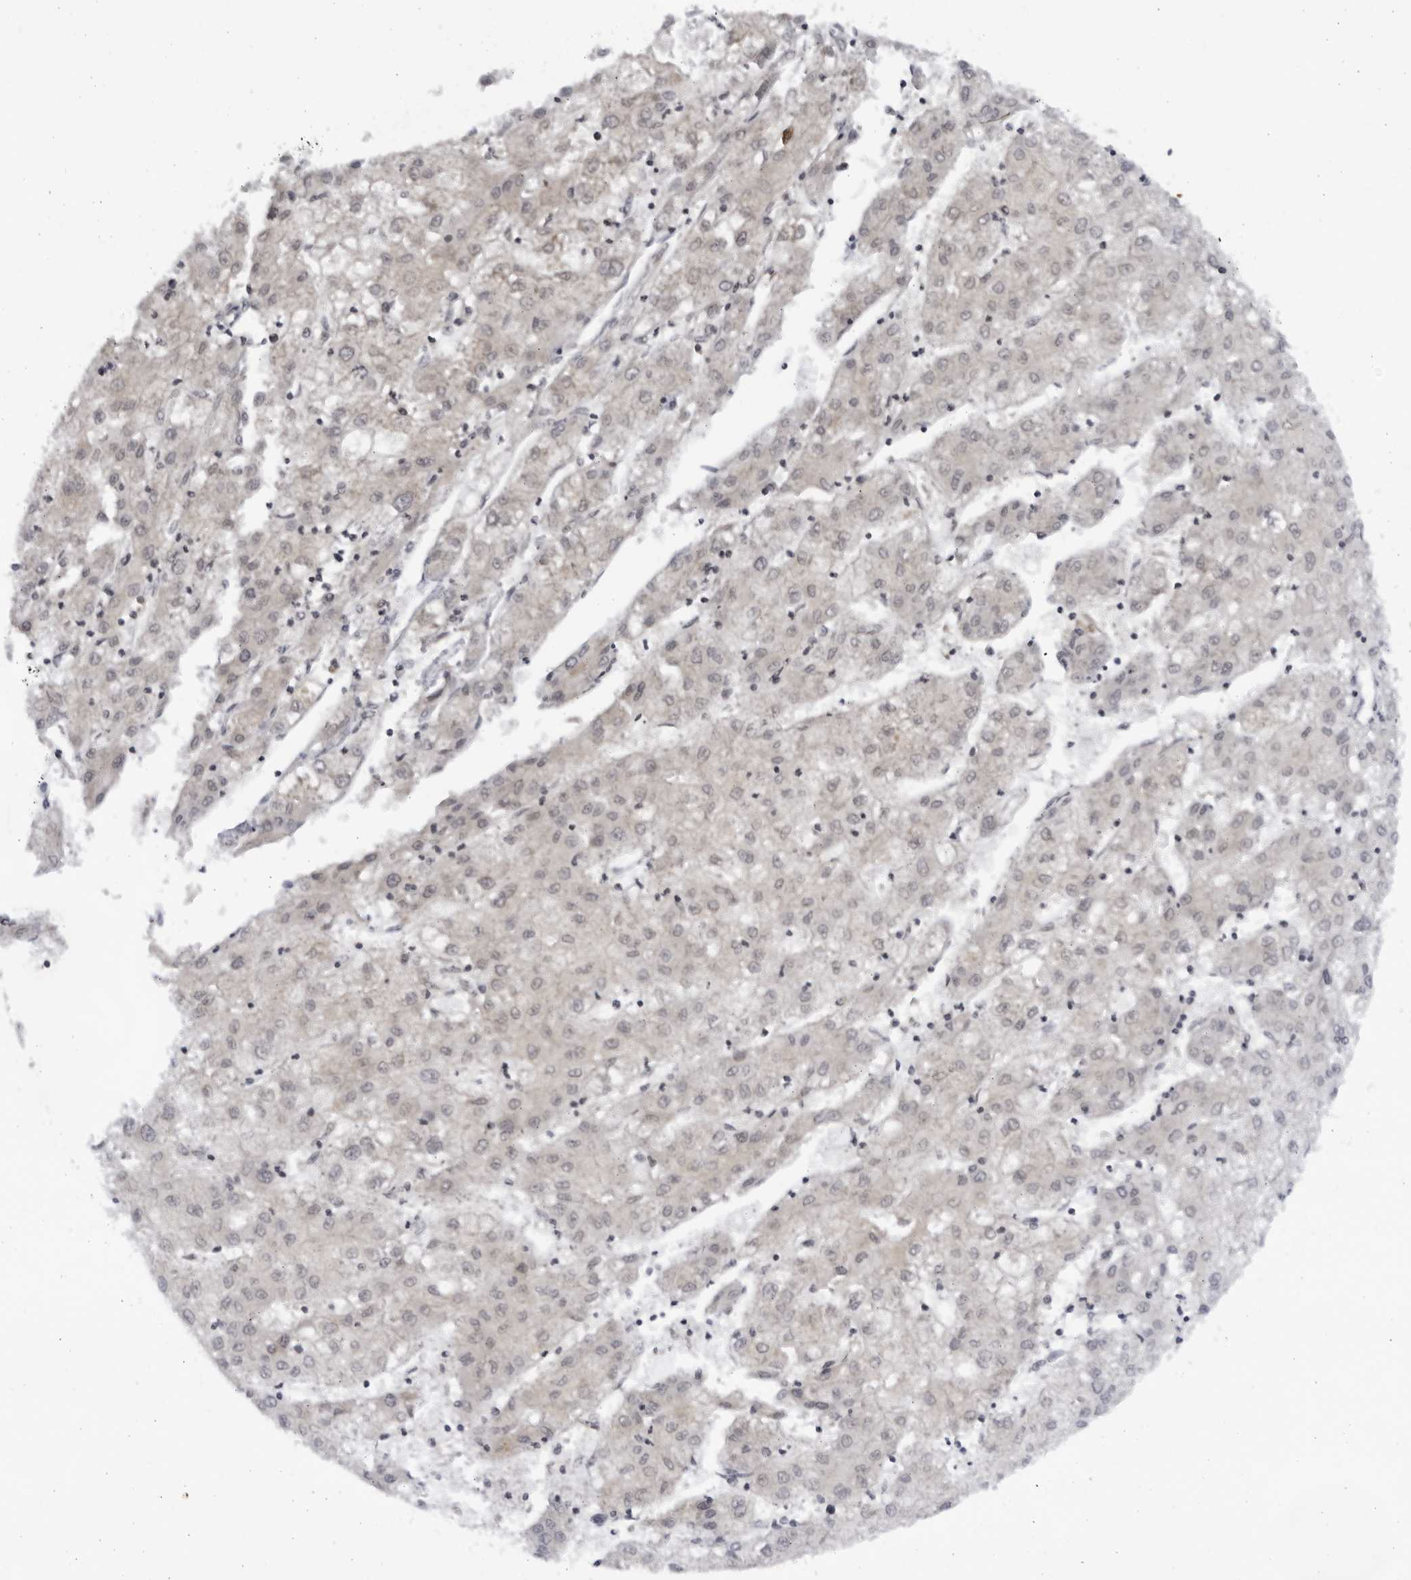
{"staining": {"intensity": "negative", "quantity": "none", "location": "none"}, "tissue": "liver cancer", "cell_type": "Tumor cells", "image_type": "cancer", "snomed": [{"axis": "morphology", "description": "Carcinoma, Hepatocellular, NOS"}, {"axis": "topography", "description": "Liver"}], "caption": "Micrograph shows no protein positivity in tumor cells of liver hepatocellular carcinoma tissue. (Immunohistochemistry (ihc), brightfield microscopy, high magnification).", "gene": "SLC25A22", "patient": {"sex": "male", "age": 72}}